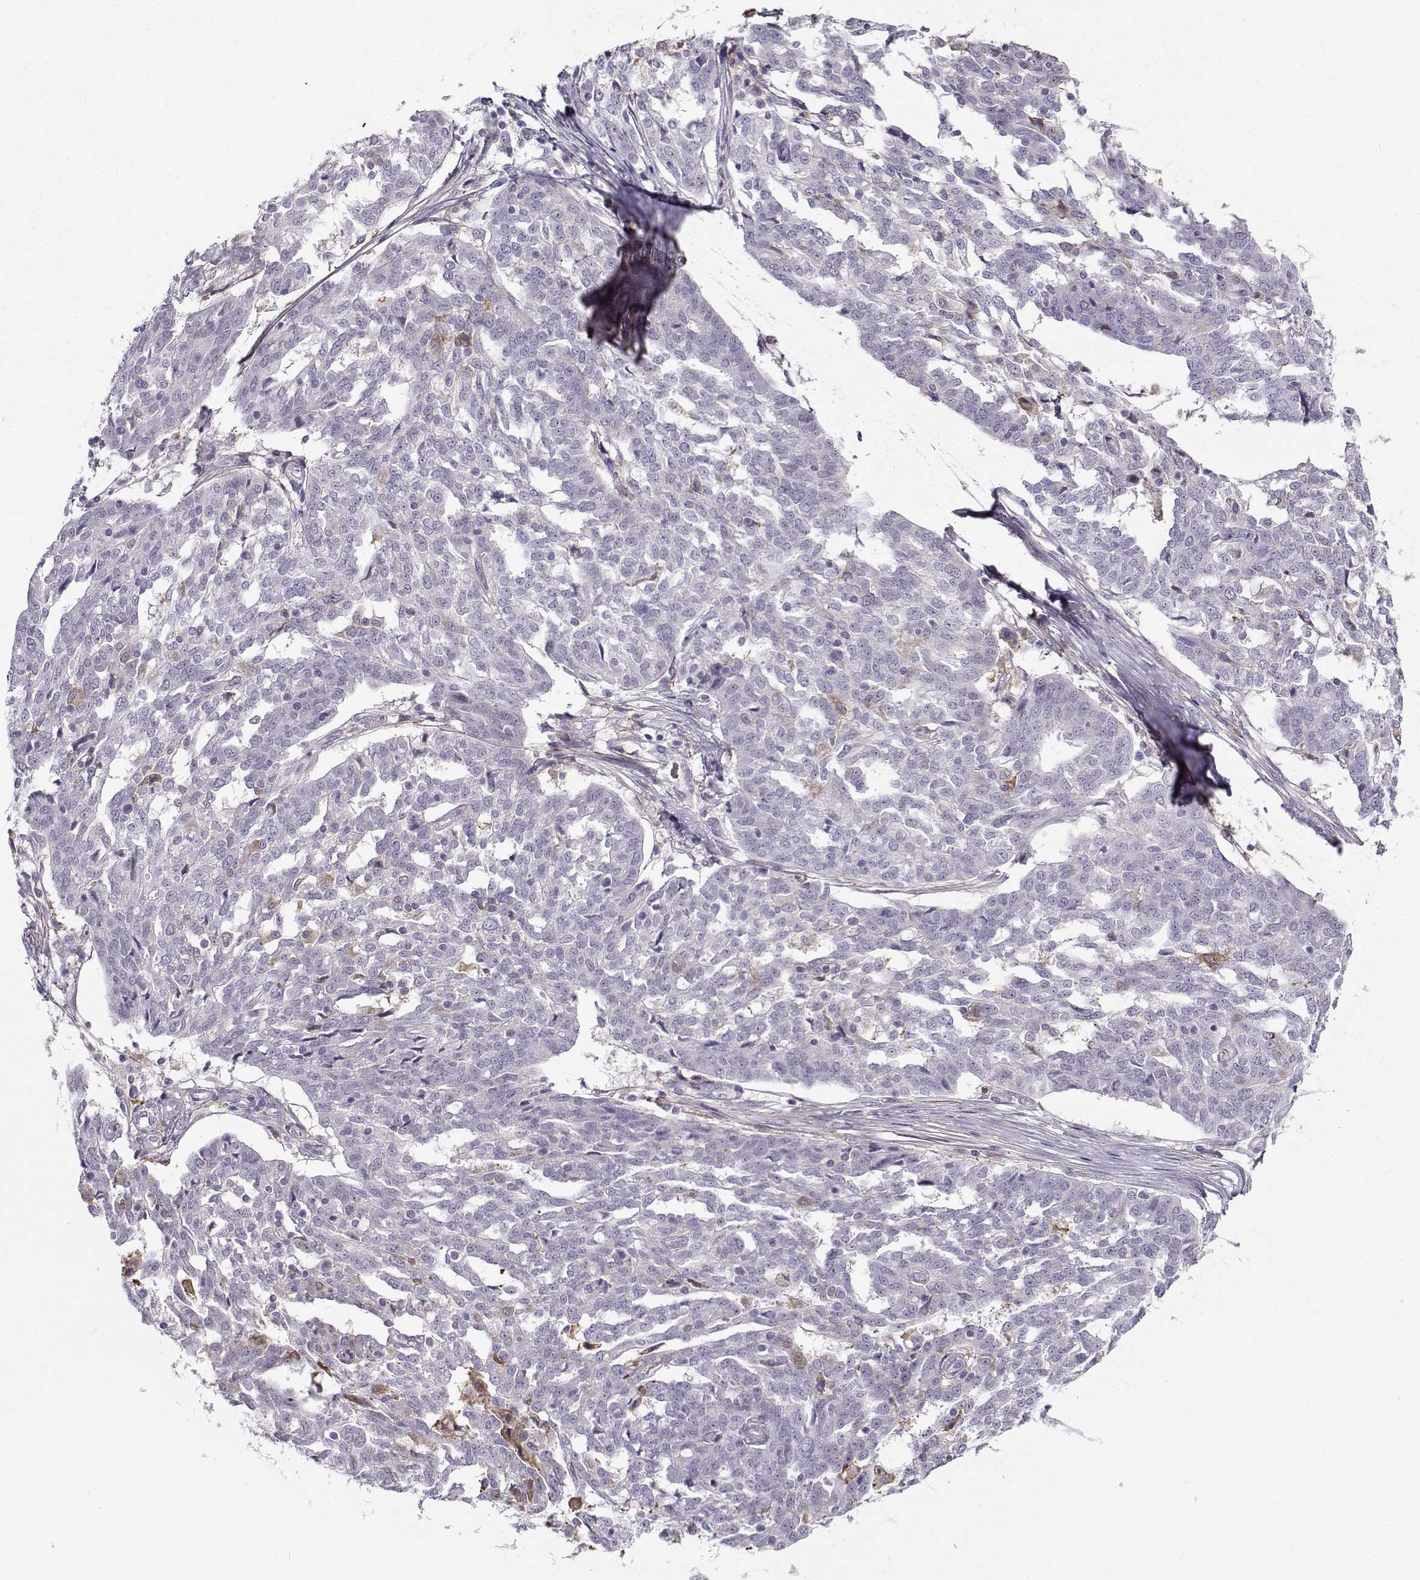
{"staining": {"intensity": "moderate", "quantity": "<25%", "location": "cytoplasmic/membranous"}, "tissue": "ovarian cancer", "cell_type": "Tumor cells", "image_type": "cancer", "snomed": [{"axis": "morphology", "description": "Cystadenocarcinoma, serous, NOS"}, {"axis": "topography", "description": "Ovary"}], "caption": "Tumor cells exhibit low levels of moderate cytoplasmic/membranous expression in approximately <25% of cells in serous cystadenocarcinoma (ovarian).", "gene": "UCP3", "patient": {"sex": "female", "age": 67}}